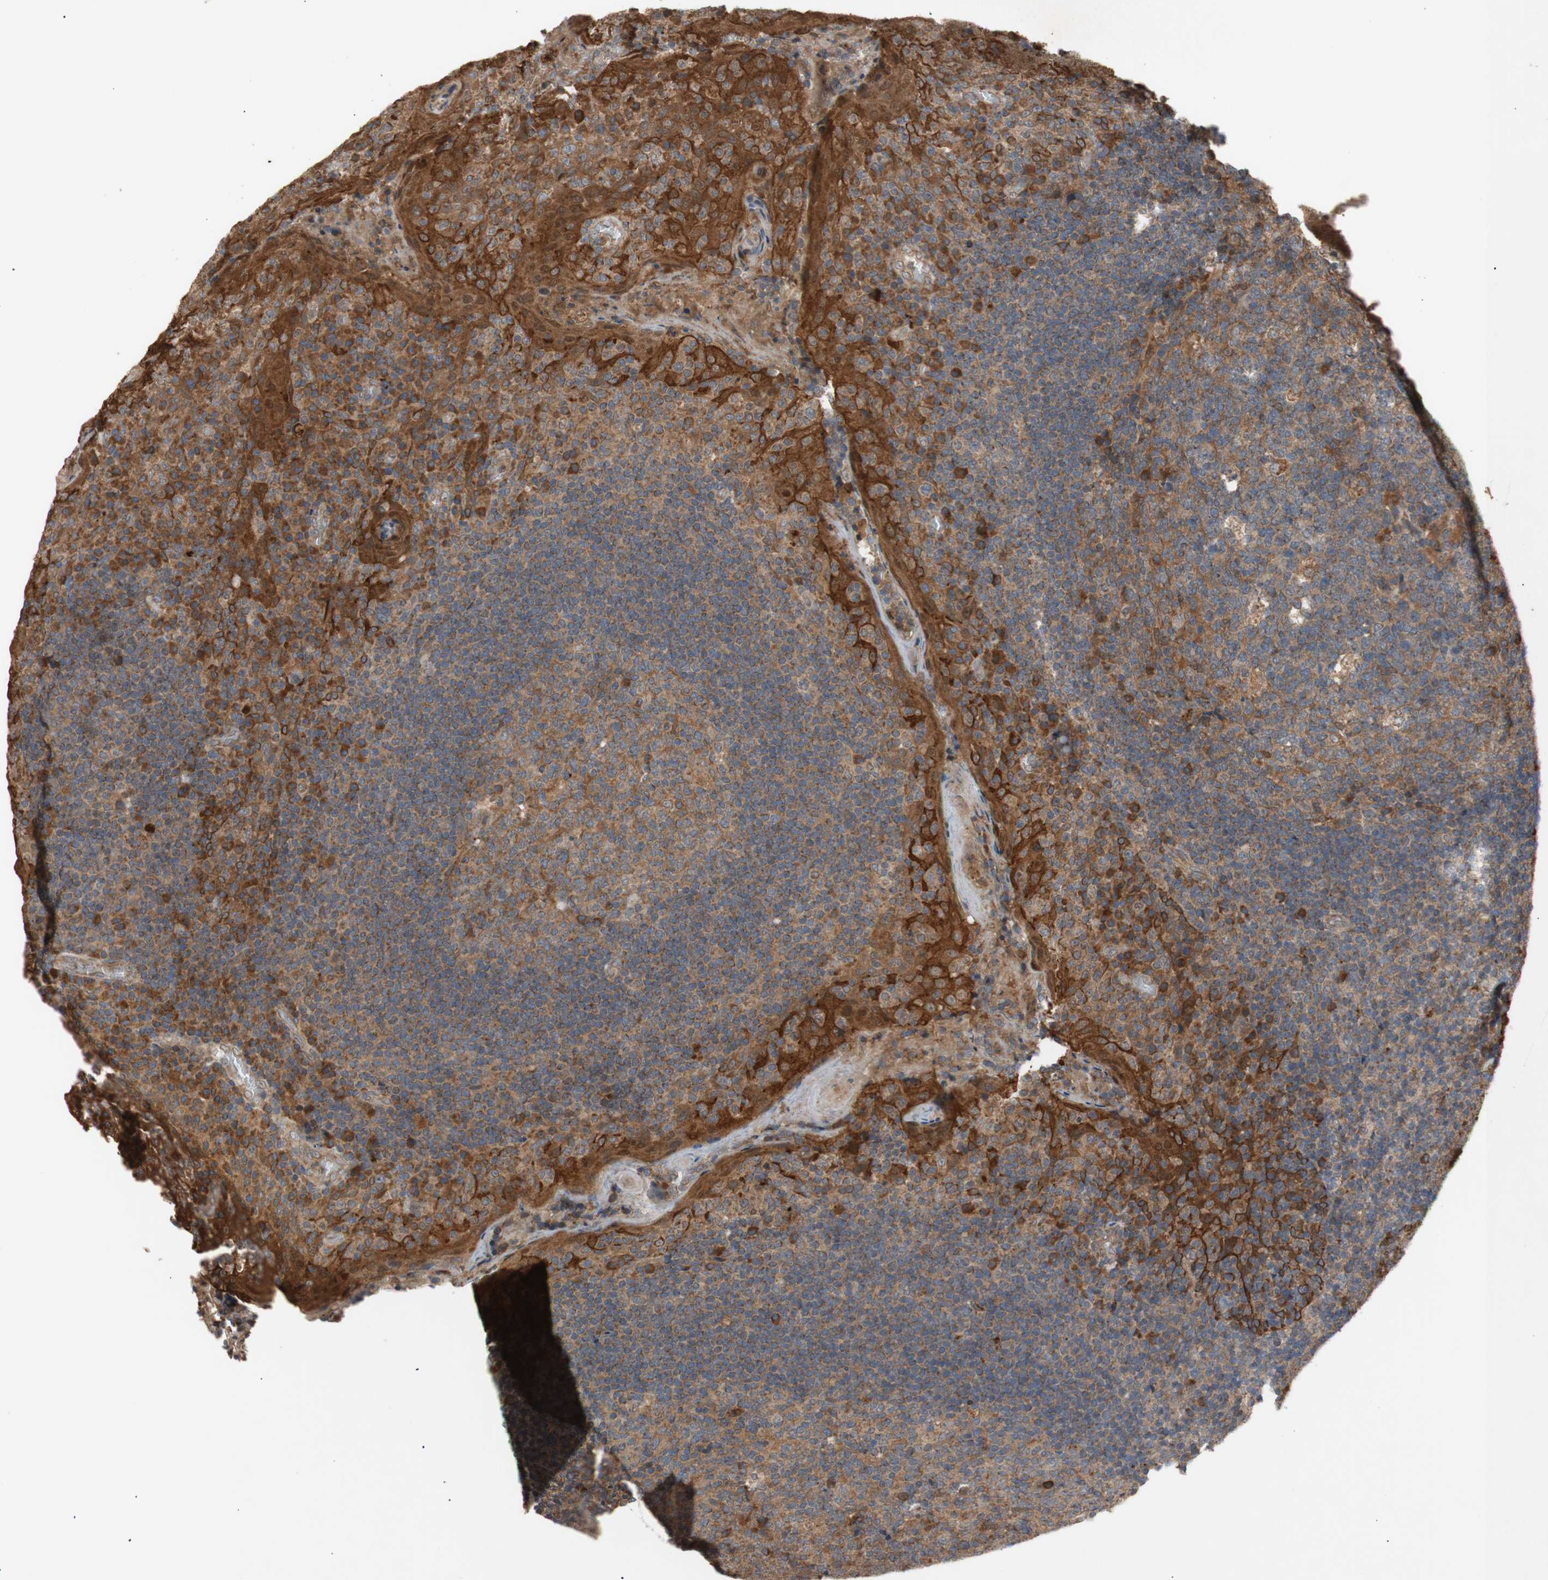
{"staining": {"intensity": "moderate", "quantity": ">75%", "location": "cytoplasmic/membranous"}, "tissue": "tonsil", "cell_type": "Germinal center cells", "image_type": "normal", "snomed": [{"axis": "morphology", "description": "Normal tissue, NOS"}, {"axis": "topography", "description": "Tonsil"}], "caption": "The image demonstrates a brown stain indicating the presence of a protein in the cytoplasmic/membranous of germinal center cells in tonsil. Immunohistochemistry (ihc) stains the protein in brown and the nuclei are stained blue.", "gene": "PKN1", "patient": {"sex": "male", "age": 17}}